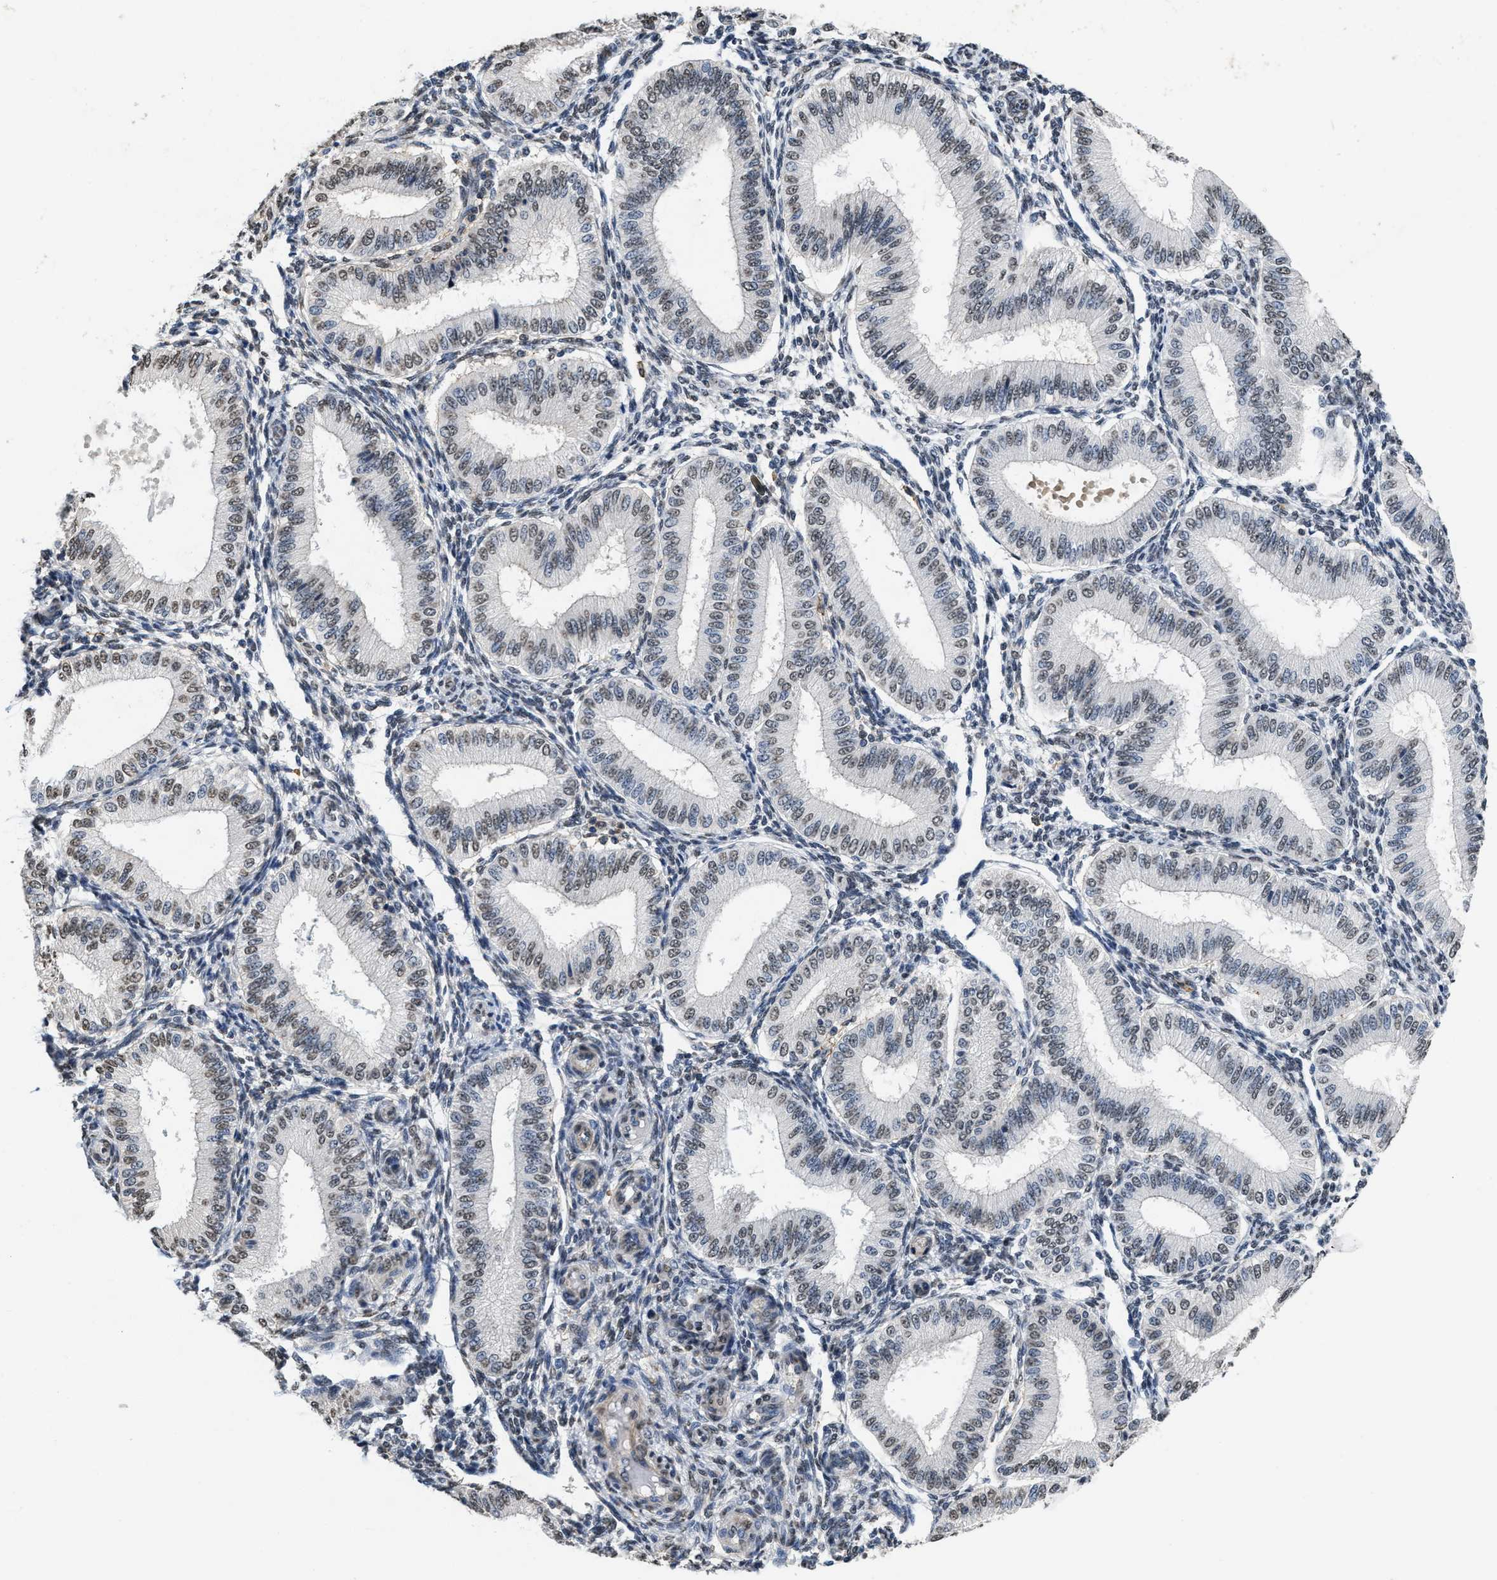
{"staining": {"intensity": "negative", "quantity": "none", "location": "none"}, "tissue": "endometrium", "cell_type": "Cells in endometrial stroma", "image_type": "normal", "snomed": [{"axis": "morphology", "description": "Normal tissue, NOS"}, {"axis": "topography", "description": "Endometrium"}], "caption": "Human endometrium stained for a protein using immunohistochemistry (IHC) shows no expression in cells in endometrial stroma.", "gene": "SUPT16H", "patient": {"sex": "female", "age": 39}}